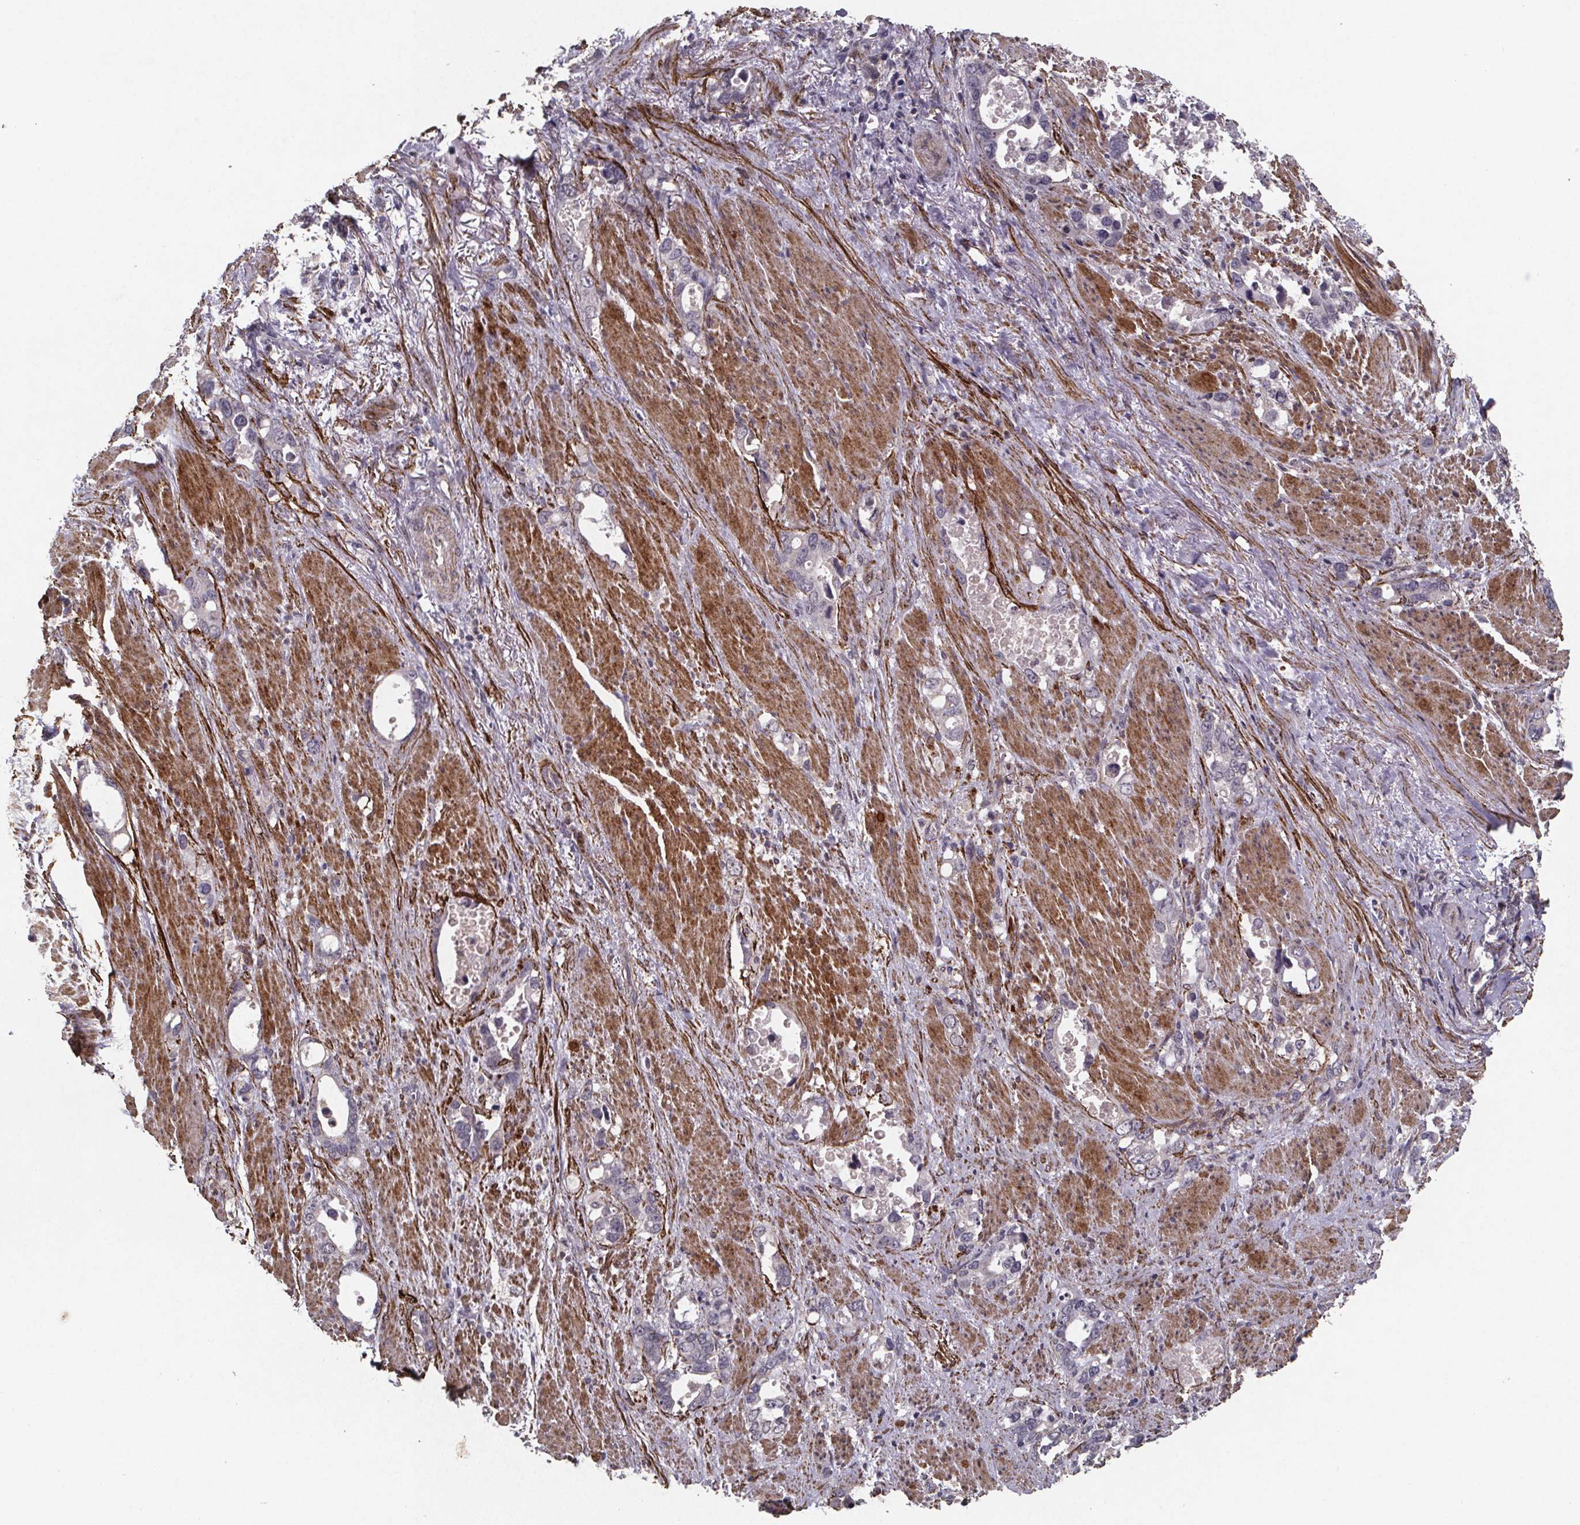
{"staining": {"intensity": "negative", "quantity": "none", "location": "none"}, "tissue": "stomach cancer", "cell_type": "Tumor cells", "image_type": "cancer", "snomed": [{"axis": "morphology", "description": "Normal tissue, NOS"}, {"axis": "morphology", "description": "Adenocarcinoma, NOS"}, {"axis": "topography", "description": "Esophagus"}, {"axis": "topography", "description": "Stomach, upper"}], "caption": "Tumor cells show no significant staining in adenocarcinoma (stomach).", "gene": "PALLD", "patient": {"sex": "male", "age": 74}}